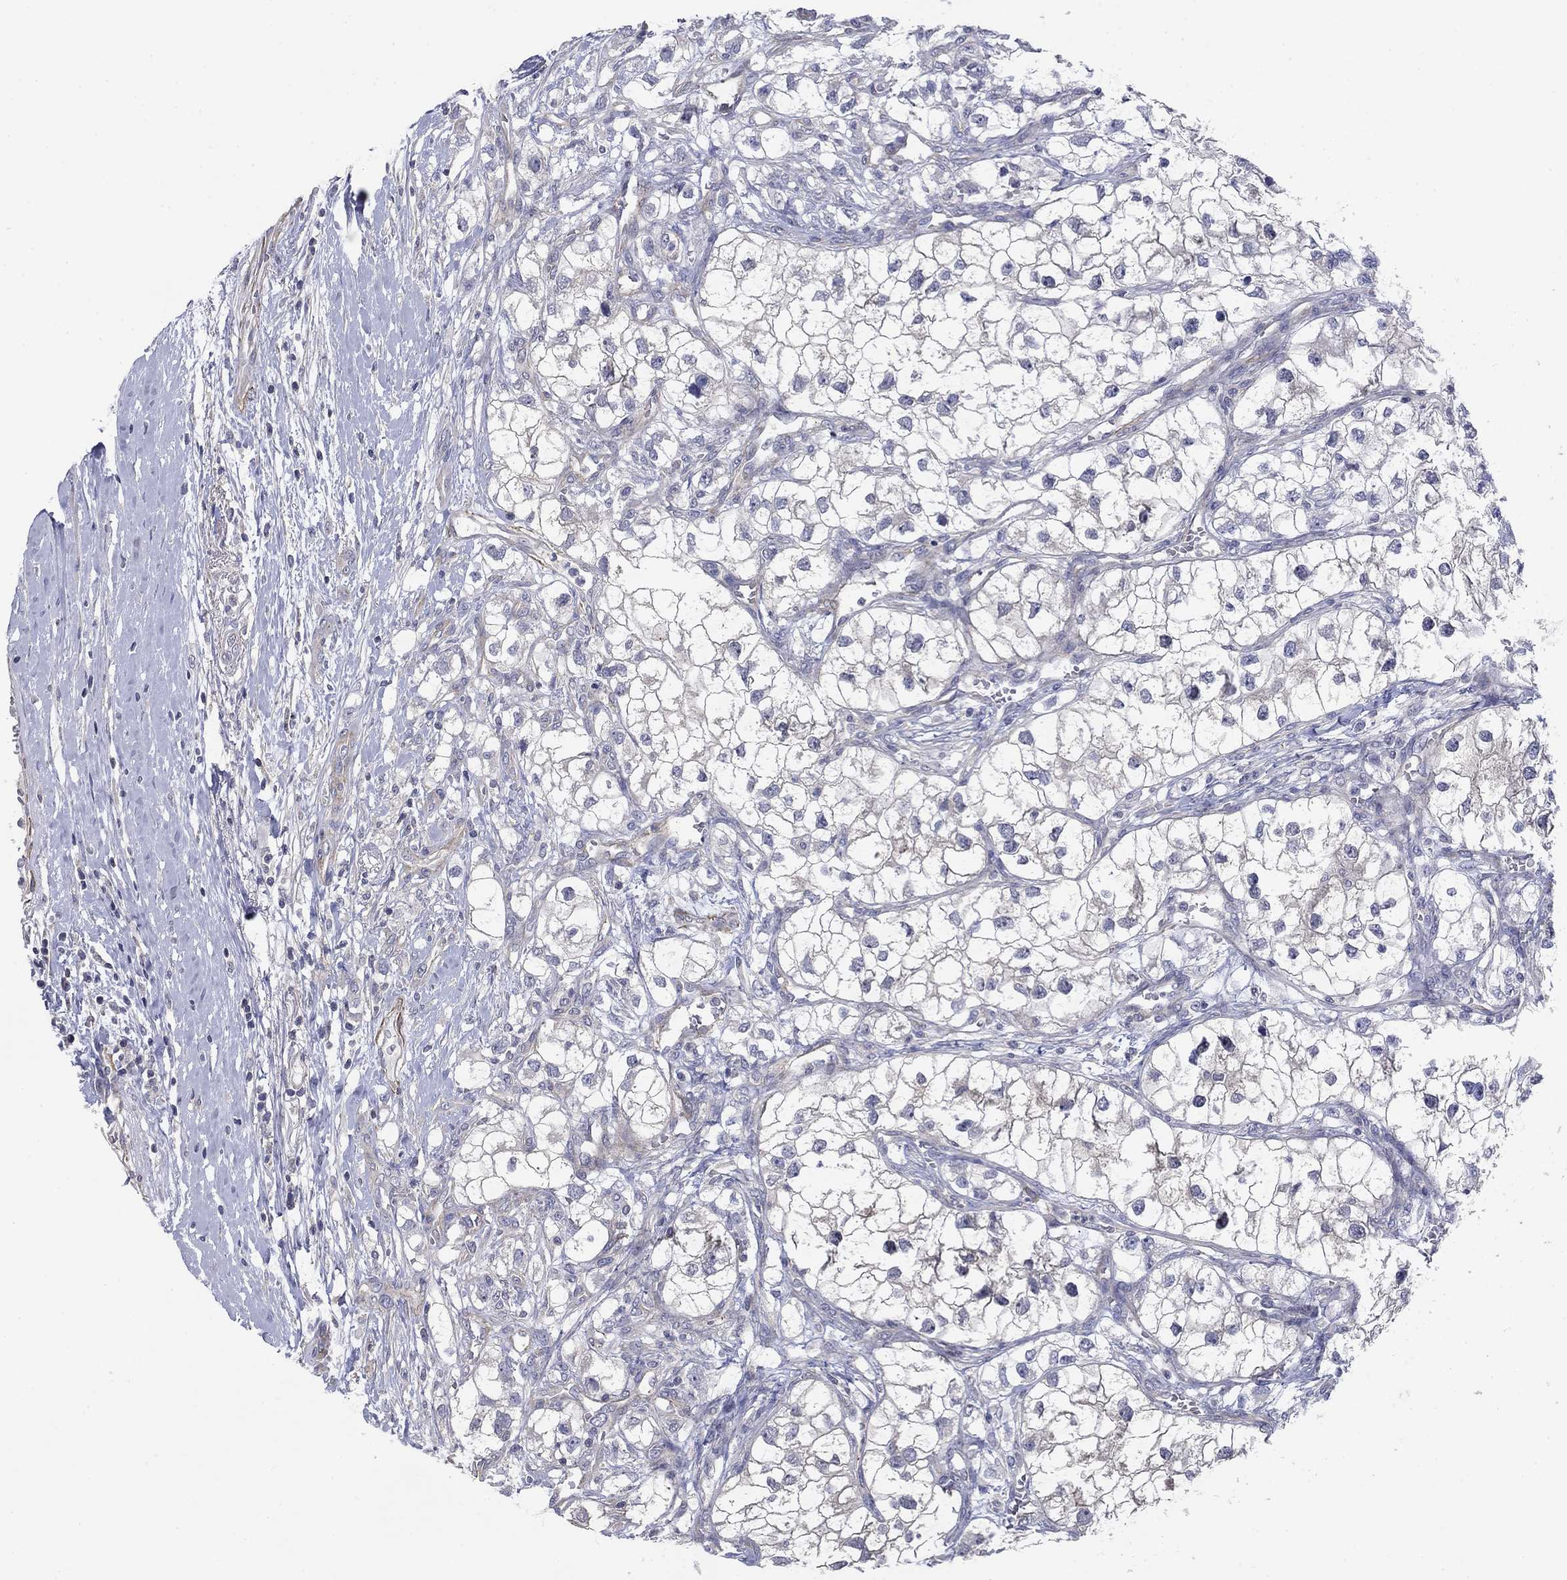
{"staining": {"intensity": "negative", "quantity": "none", "location": "none"}, "tissue": "renal cancer", "cell_type": "Tumor cells", "image_type": "cancer", "snomed": [{"axis": "morphology", "description": "Adenocarcinoma, NOS"}, {"axis": "topography", "description": "Kidney"}], "caption": "DAB (3,3'-diaminobenzidine) immunohistochemical staining of renal adenocarcinoma reveals no significant staining in tumor cells.", "gene": "GRK7", "patient": {"sex": "male", "age": 59}}